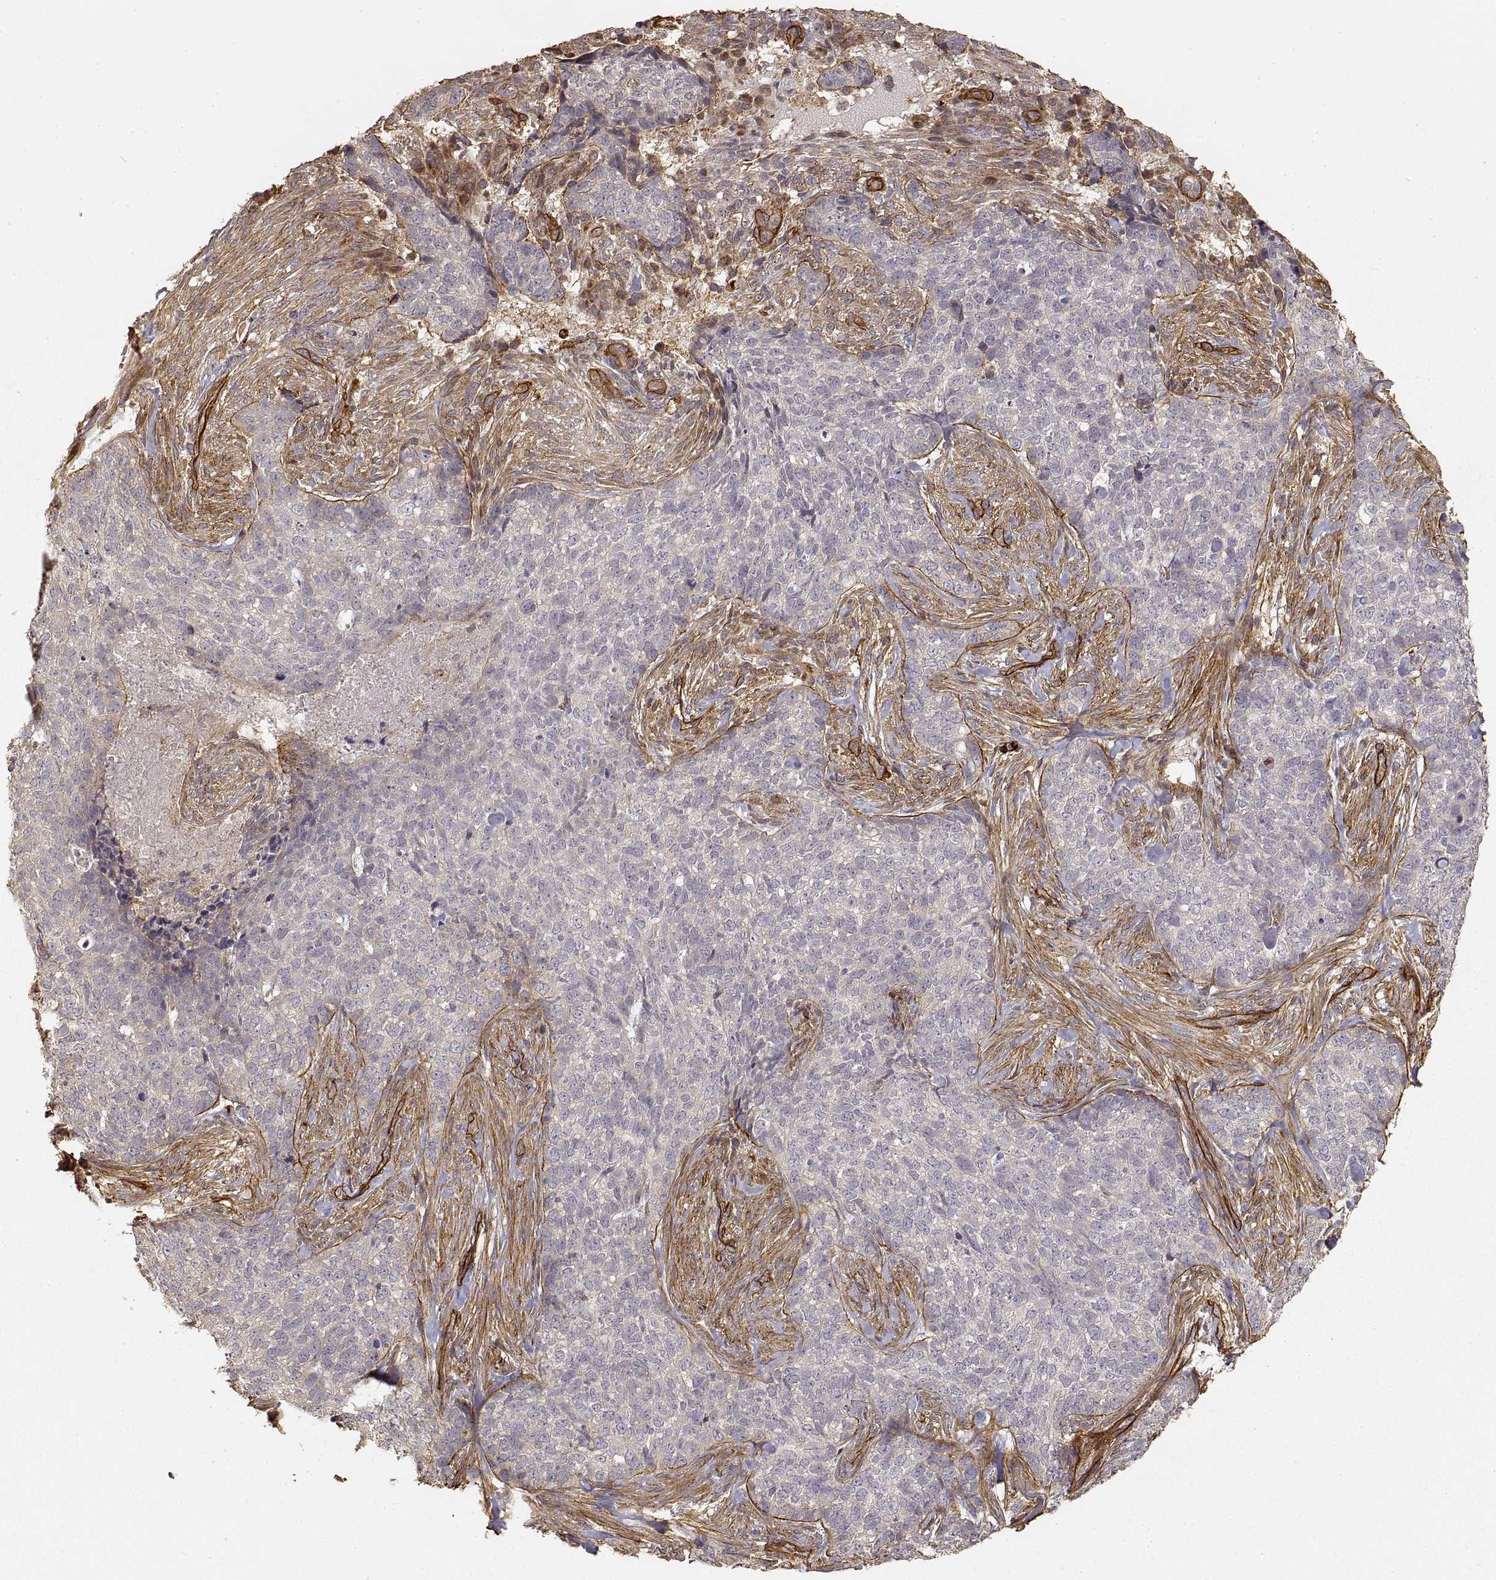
{"staining": {"intensity": "negative", "quantity": "none", "location": "none"}, "tissue": "skin cancer", "cell_type": "Tumor cells", "image_type": "cancer", "snomed": [{"axis": "morphology", "description": "Basal cell carcinoma"}, {"axis": "topography", "description": "Skin"}], "caption": "Skin cancer (basal cell carcinoma) was stained to show a protein in brown. There is no significant staining in tumor cells.", "gene": "LAMA4", "patient": {"sex": "female", "age": 69}}